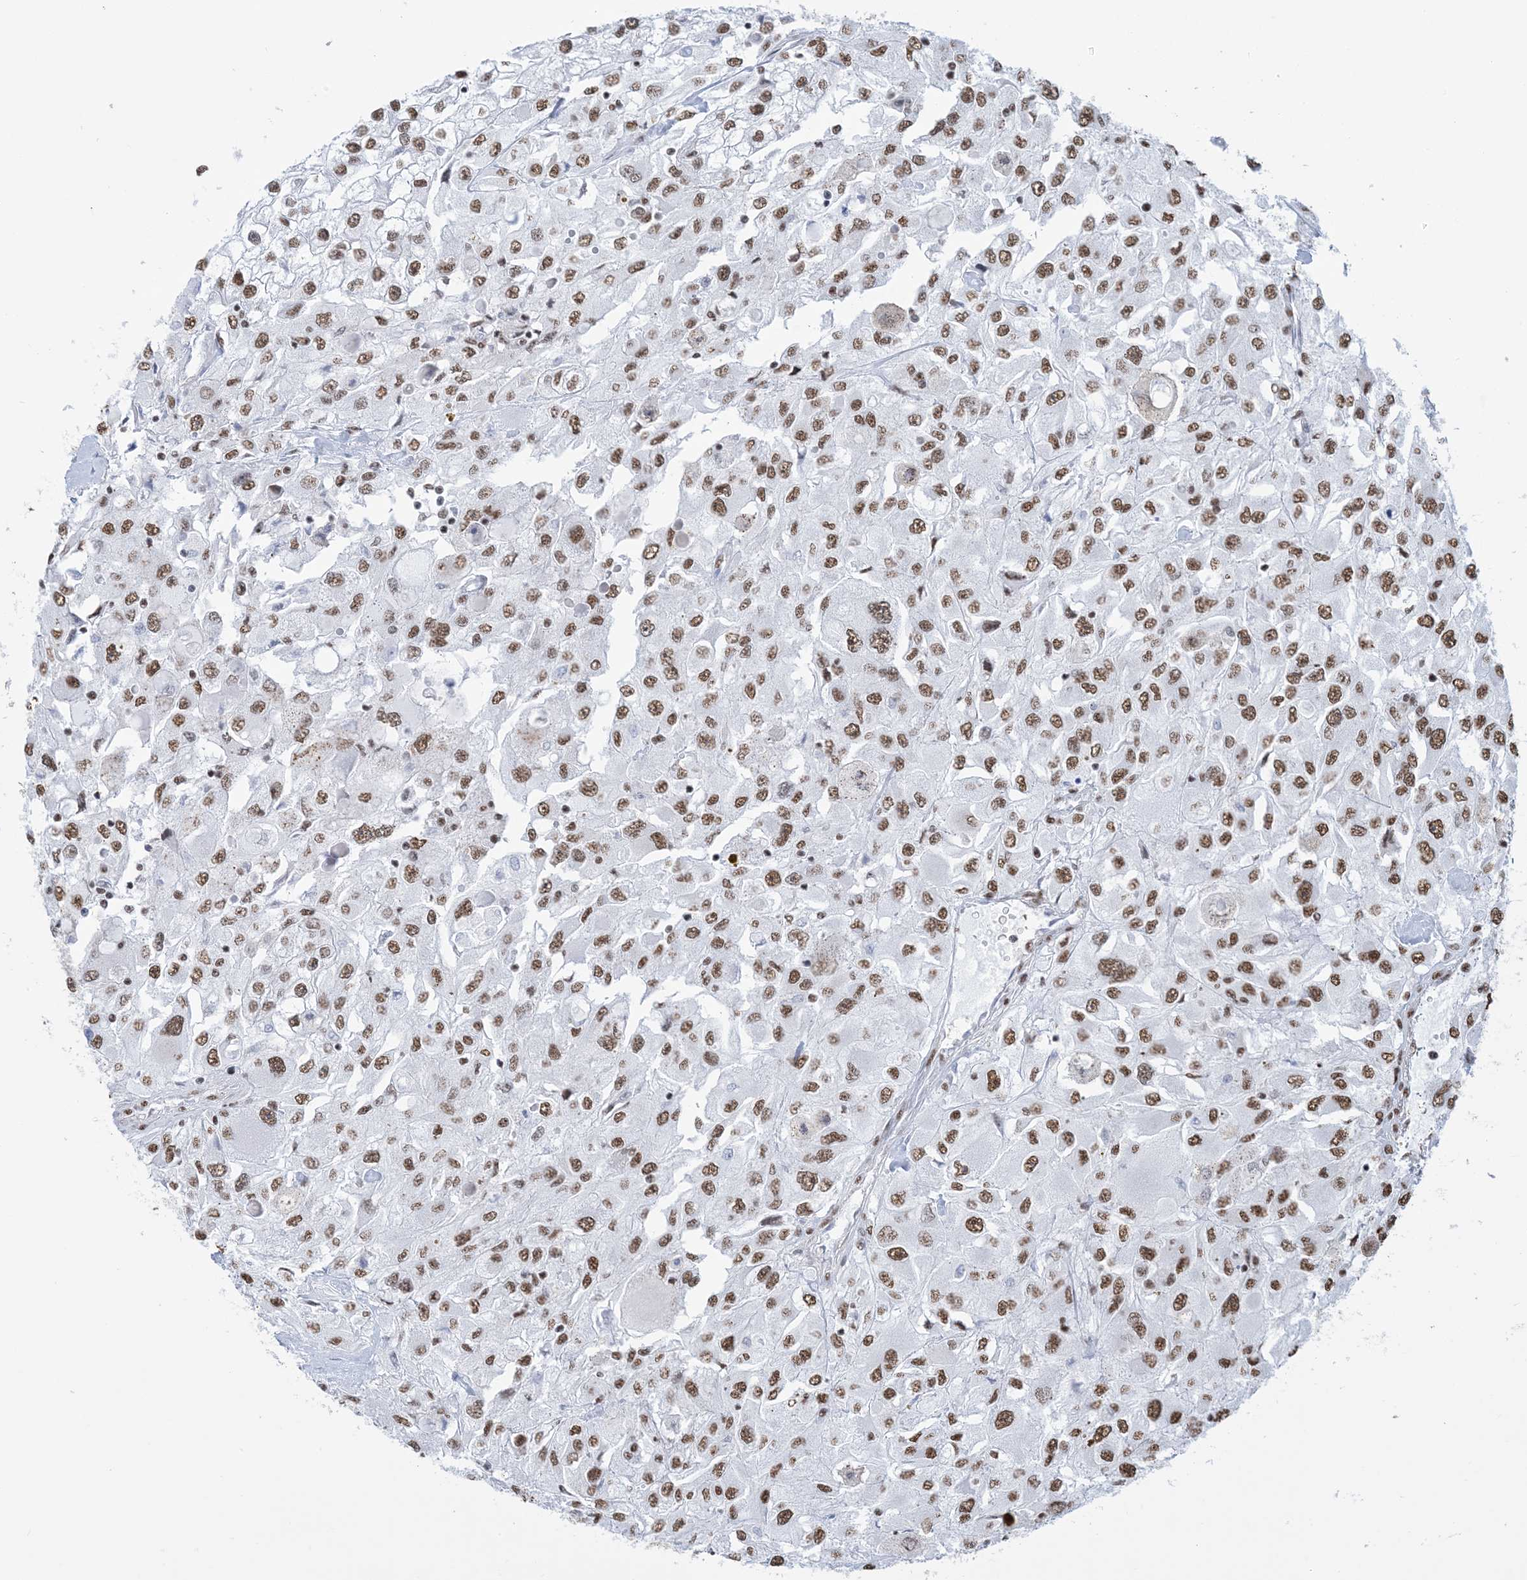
{"staining": {"intensity": "moderate", "quantity": "25%-75%", "location": "nuclear"}, "tissue": "renal cancer", "cell_type": "Tumor cells", "image_type": "cancer", "snomed": [{"axis": "morphology", "description": "Adenocarcinoma, NOS"}, {"axis": "topography", "description": "Kidney"}], "caption": "Renal cancer stained with IHC displays moderate nuclear staining in about 25%-75% of tumor cells. (DAB = brown stain, brightfield microscopy at high magnification).", "gene": "ZNF792", "patient": {"sex": "female", "age": 52}}